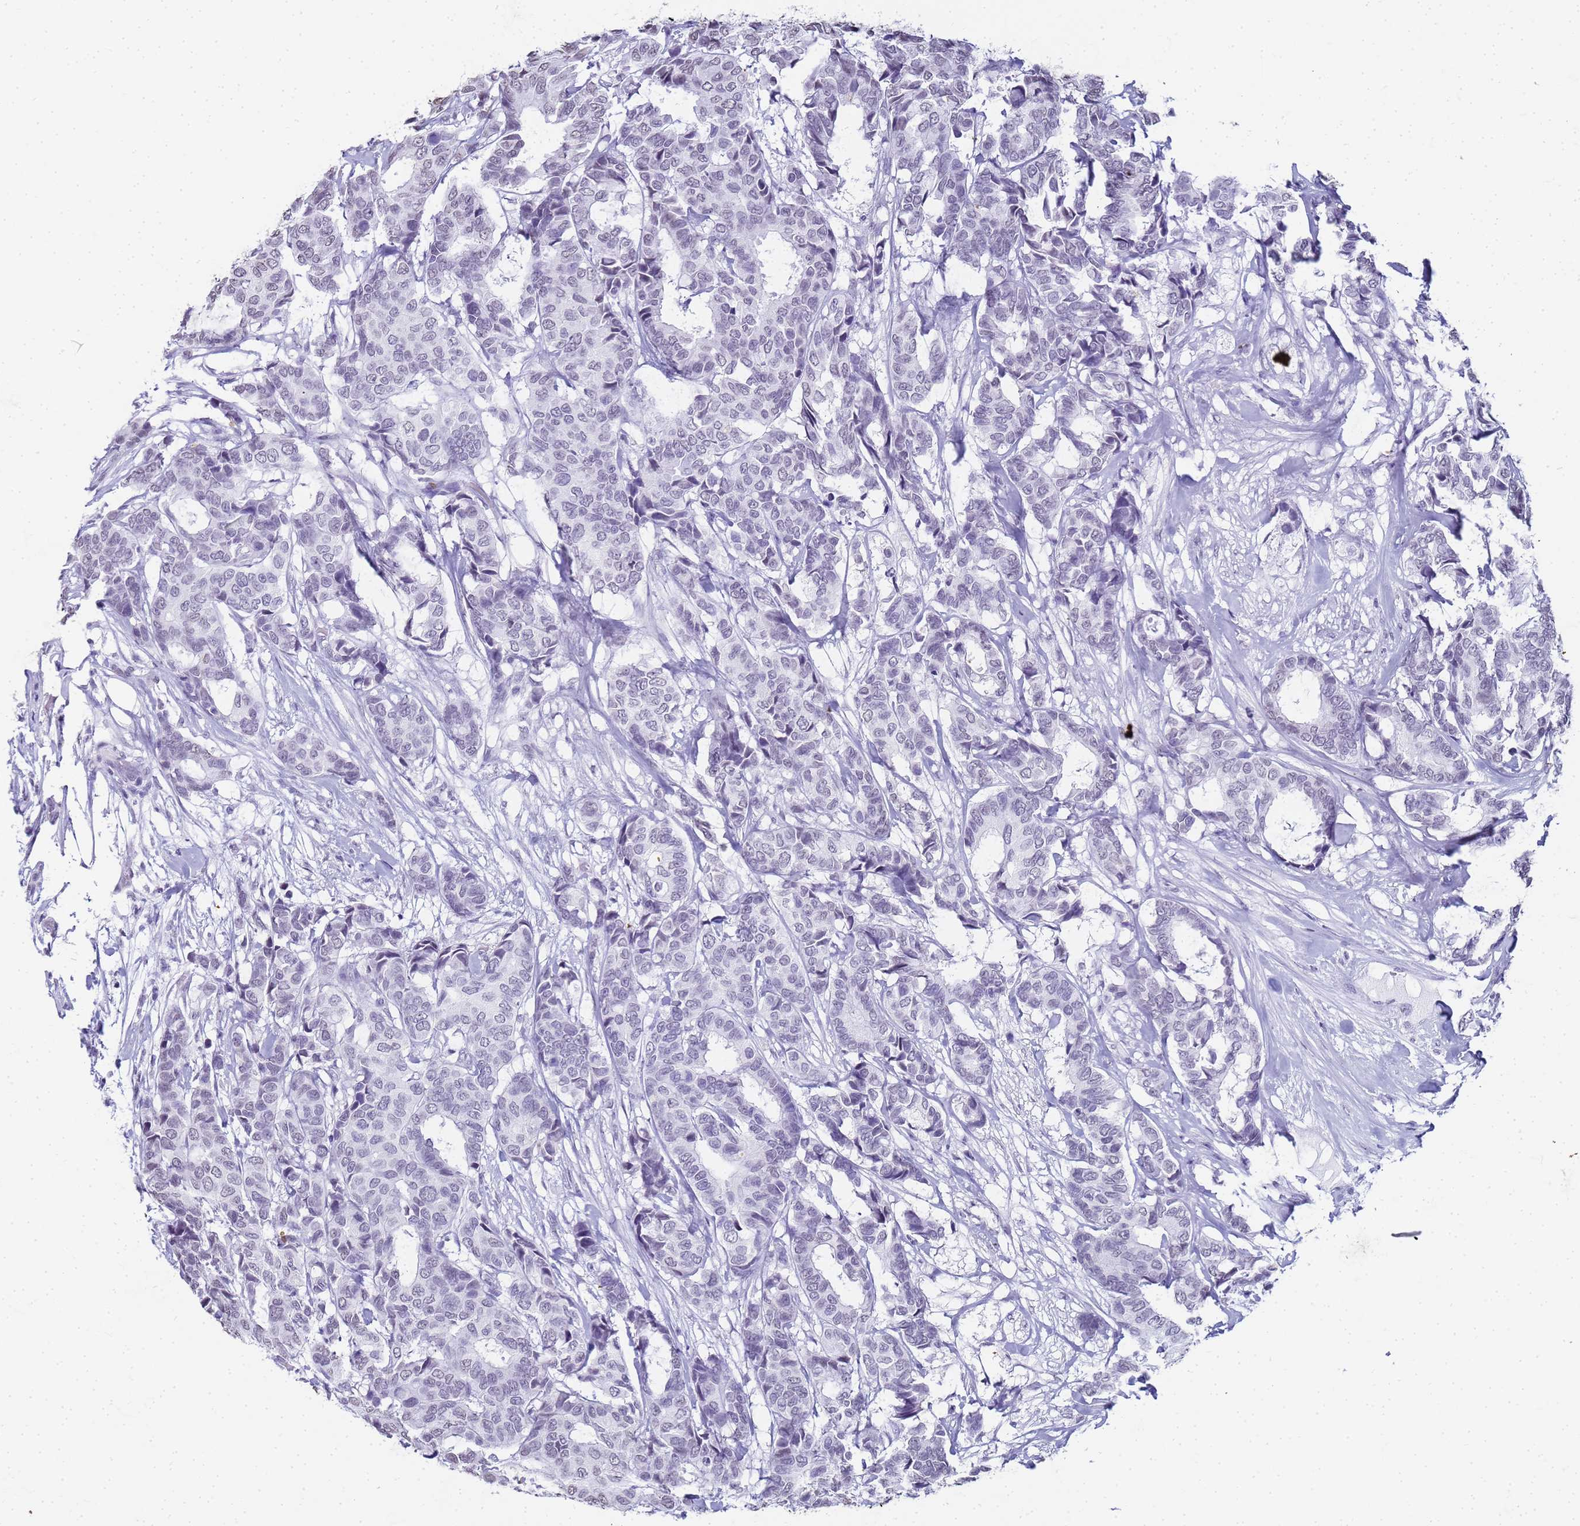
{"staining": {"intensity": "negative", "quantity": "none", "location": "none"}, "tissue": "breast cancer", "cell_type": "Tumor cells", "image_type": "cancer", "snomed": [{"axis": "morphology", "description": "Duct carcinoma"}, {"axis": "topography", "description": "Breast"}], "caption": "The immunohistochemistry photomicrograph has no significant positivity in tumor cells of breast cancer tissue.", "gene": "SLC7A9", "patient": {"sex": "female", "age": 87}}